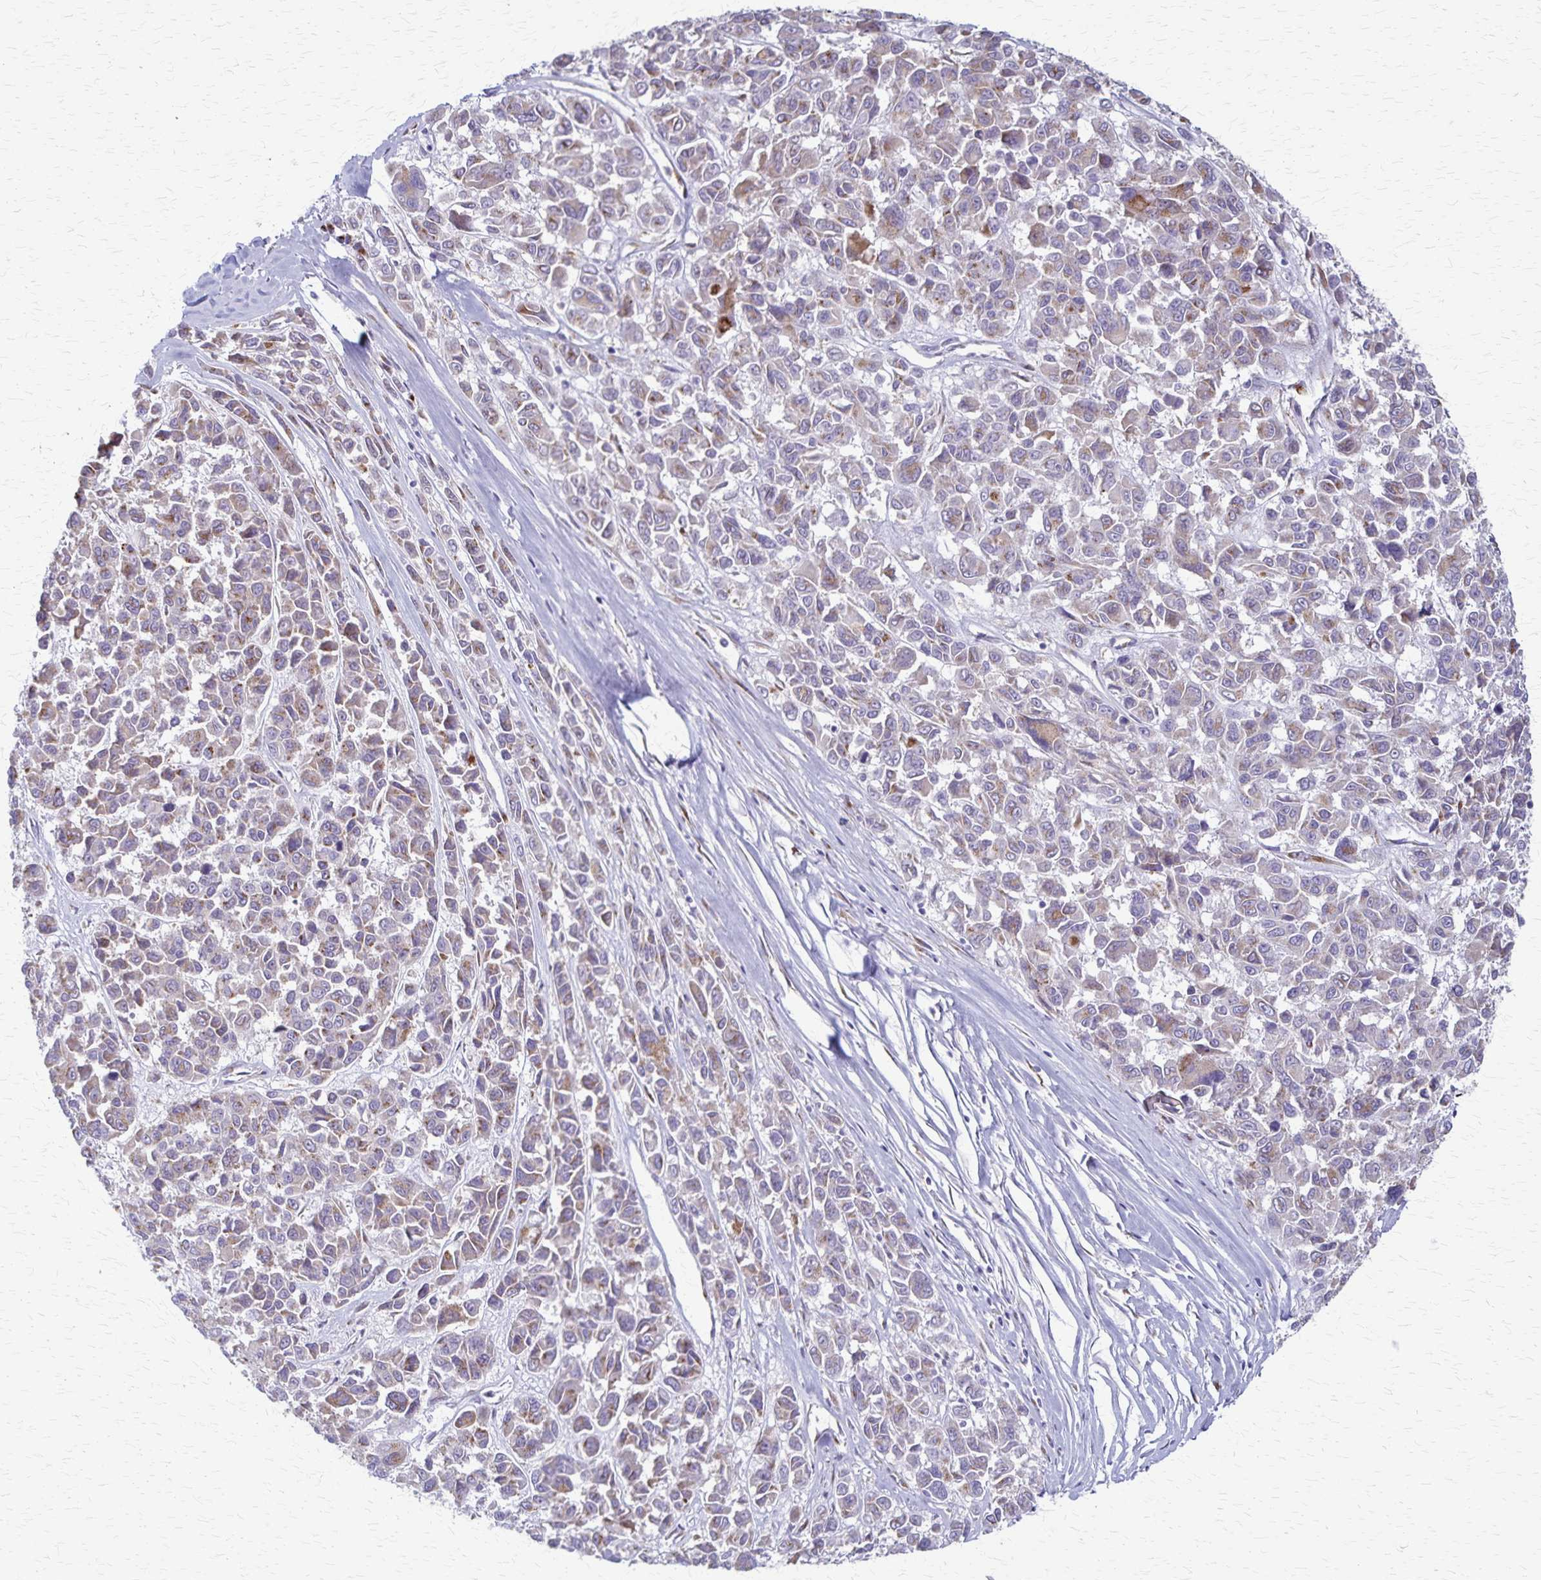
{"staining": {"intensity": "strong", "quantity": "<25%", "location": "cytoplasmic/membranous"}, "tissue": "melanoma", "cell_type": "Tumor cells", "image_type": "cancer", "snomed": [{"axis": "morphology", "description": "Malignant melanoma, NOS"}, {"axis": "topography", "description": "Skin"}], "caption": "Brown immunohistochemical staining in malignant melanoma exhibits strong cytoplasmic/membranous staining in approximately <25% of tumor cells.", "gene": "MCFD2", "patient": {"sex": "female", "age": 66}}